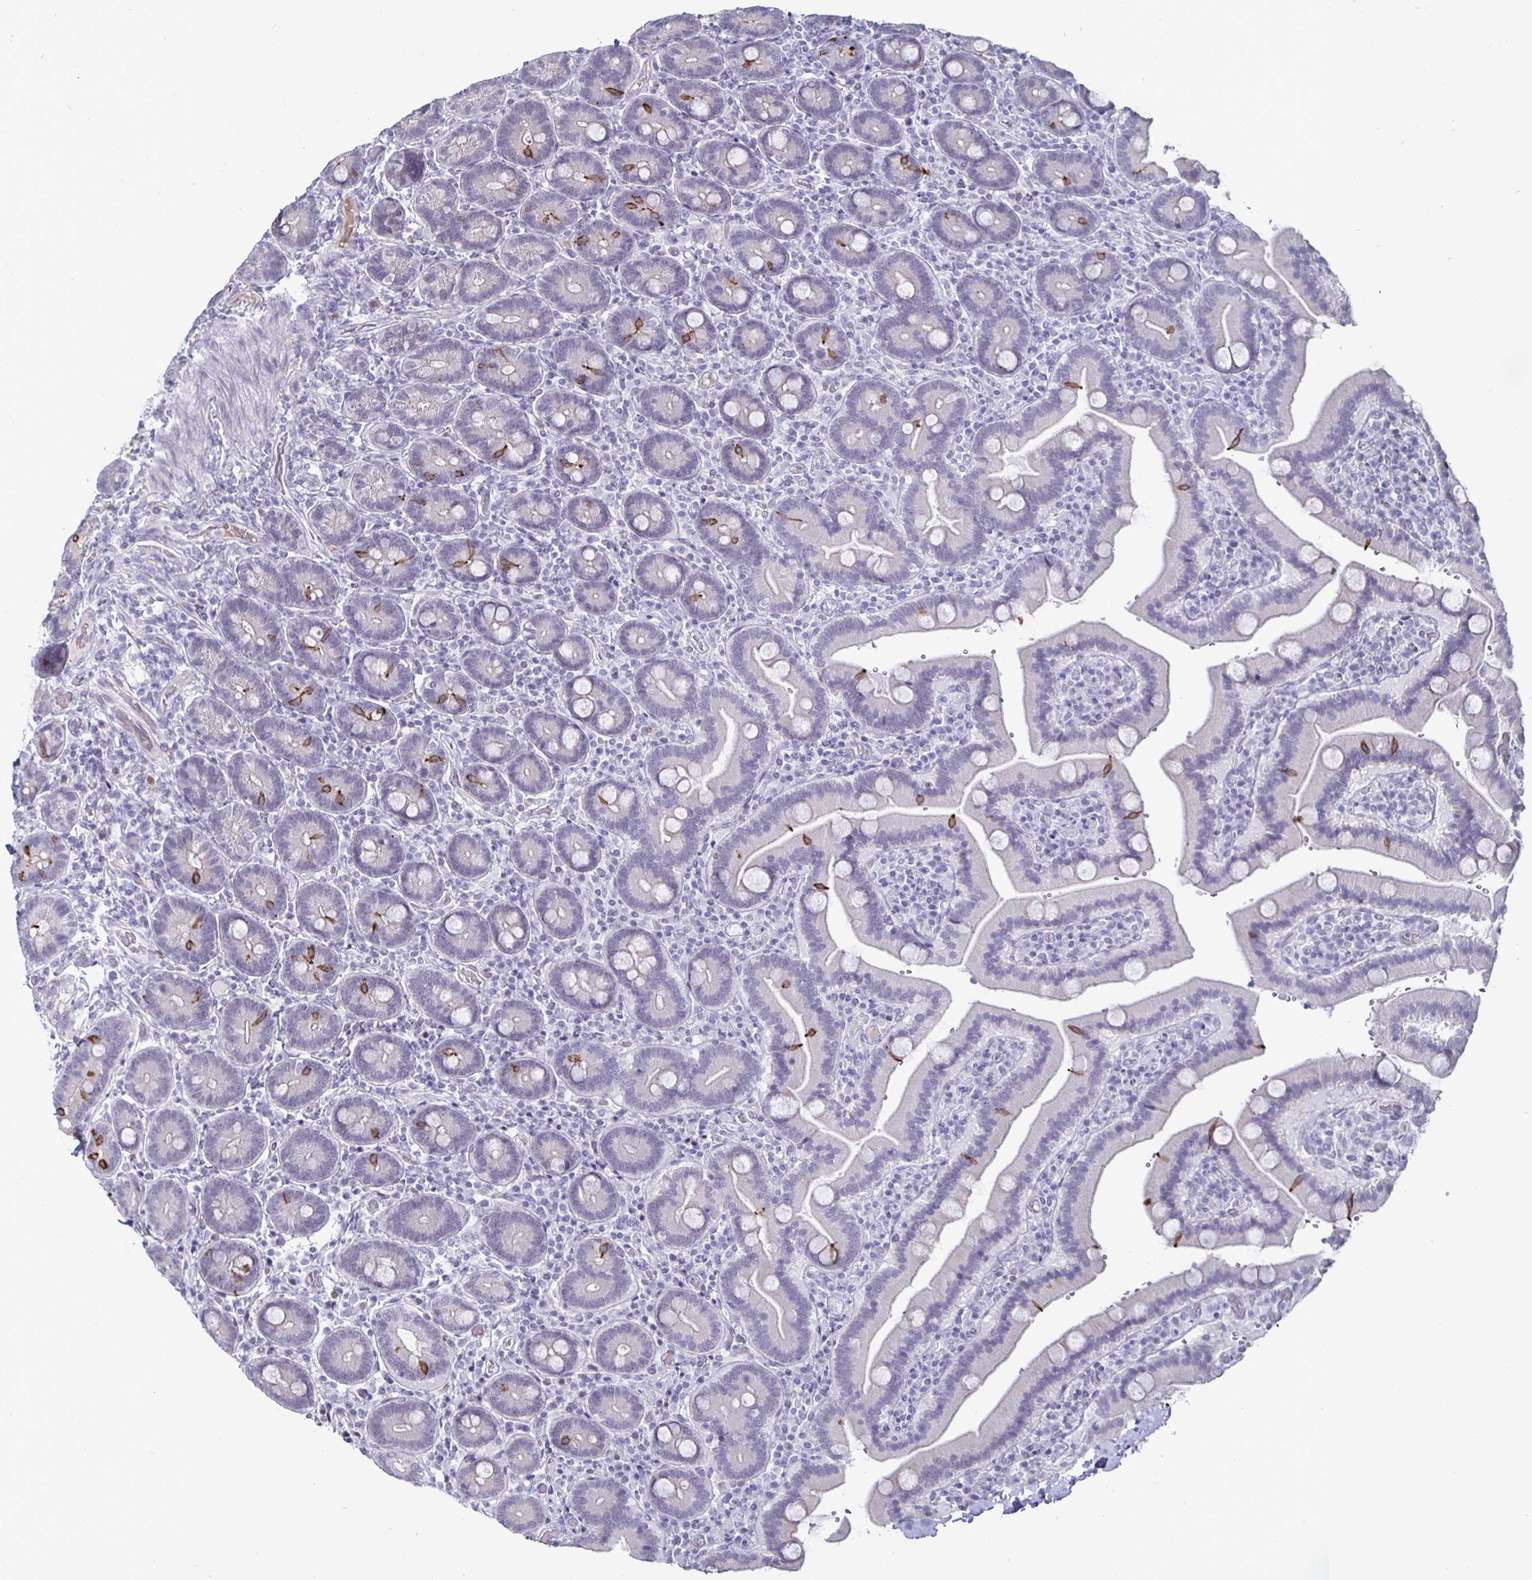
{"staining": {"intensity": "moderate", "quantity": "<25%", "location": "cytoplasmic/membranous"}, "tissue": "duodenum", "cell_type": "Glandular cells", "image_type": "normal", "snomed": [{"axis": "morphology", "description": "Normal tissue, NOS"}, {"axis": "topography", "description": "Duodenum"}], "caption": "Immunohistochemical staining of unremarkable duodenum shows moderate cytoplasmic/membranous protein expression in about <25% of glandular cells. (DAB (3,3'-diaminobenzidine) IHC, brown staining for protein, blue staining for nuclei).", "gene": "OOSP2", "patient": {"sex": "female", "age": 62}}